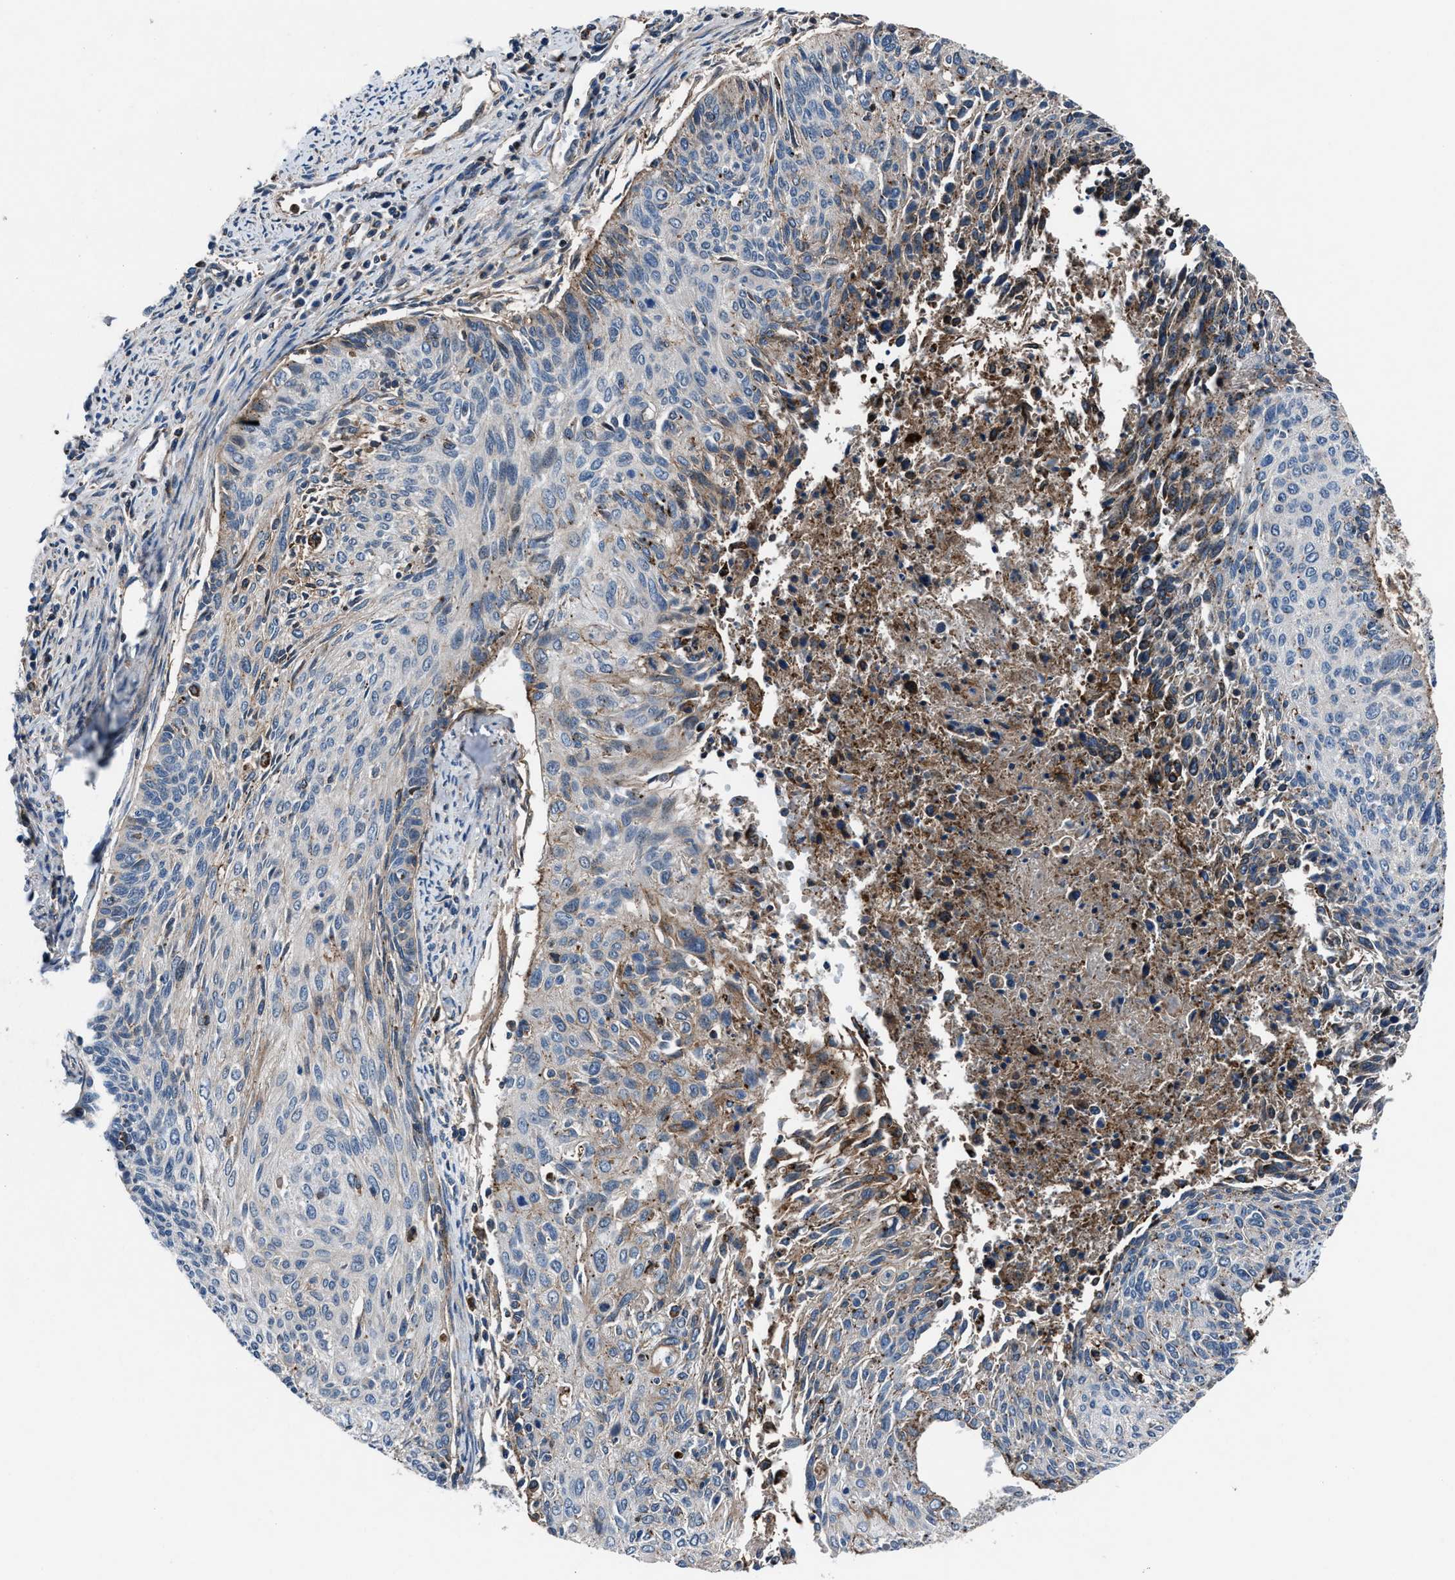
{"staining": {"intensity": "weak", "quantity": "<25%", "location": "cytoplasmic/membranous"}, "tissue": "cervical cancer", "cell_type": "Tumor cells", "image_type": "cancer", "snomed": [{"axis": "morphology", "description": "Squamous cell carcinoma, NOS"}, {"axis": "topography", "description": "Cervix"}], "caption": "Immunohistochemistry (IHC) image of neoplastic tissue: cervical cancer (squamous cell carcinoma) stained with DAB (3,3'-diaminobenzidine) displays no significant protein staining in tumor cells.", "gene": "MFSD11", "patient": {"sex": "female", "age": 55}}